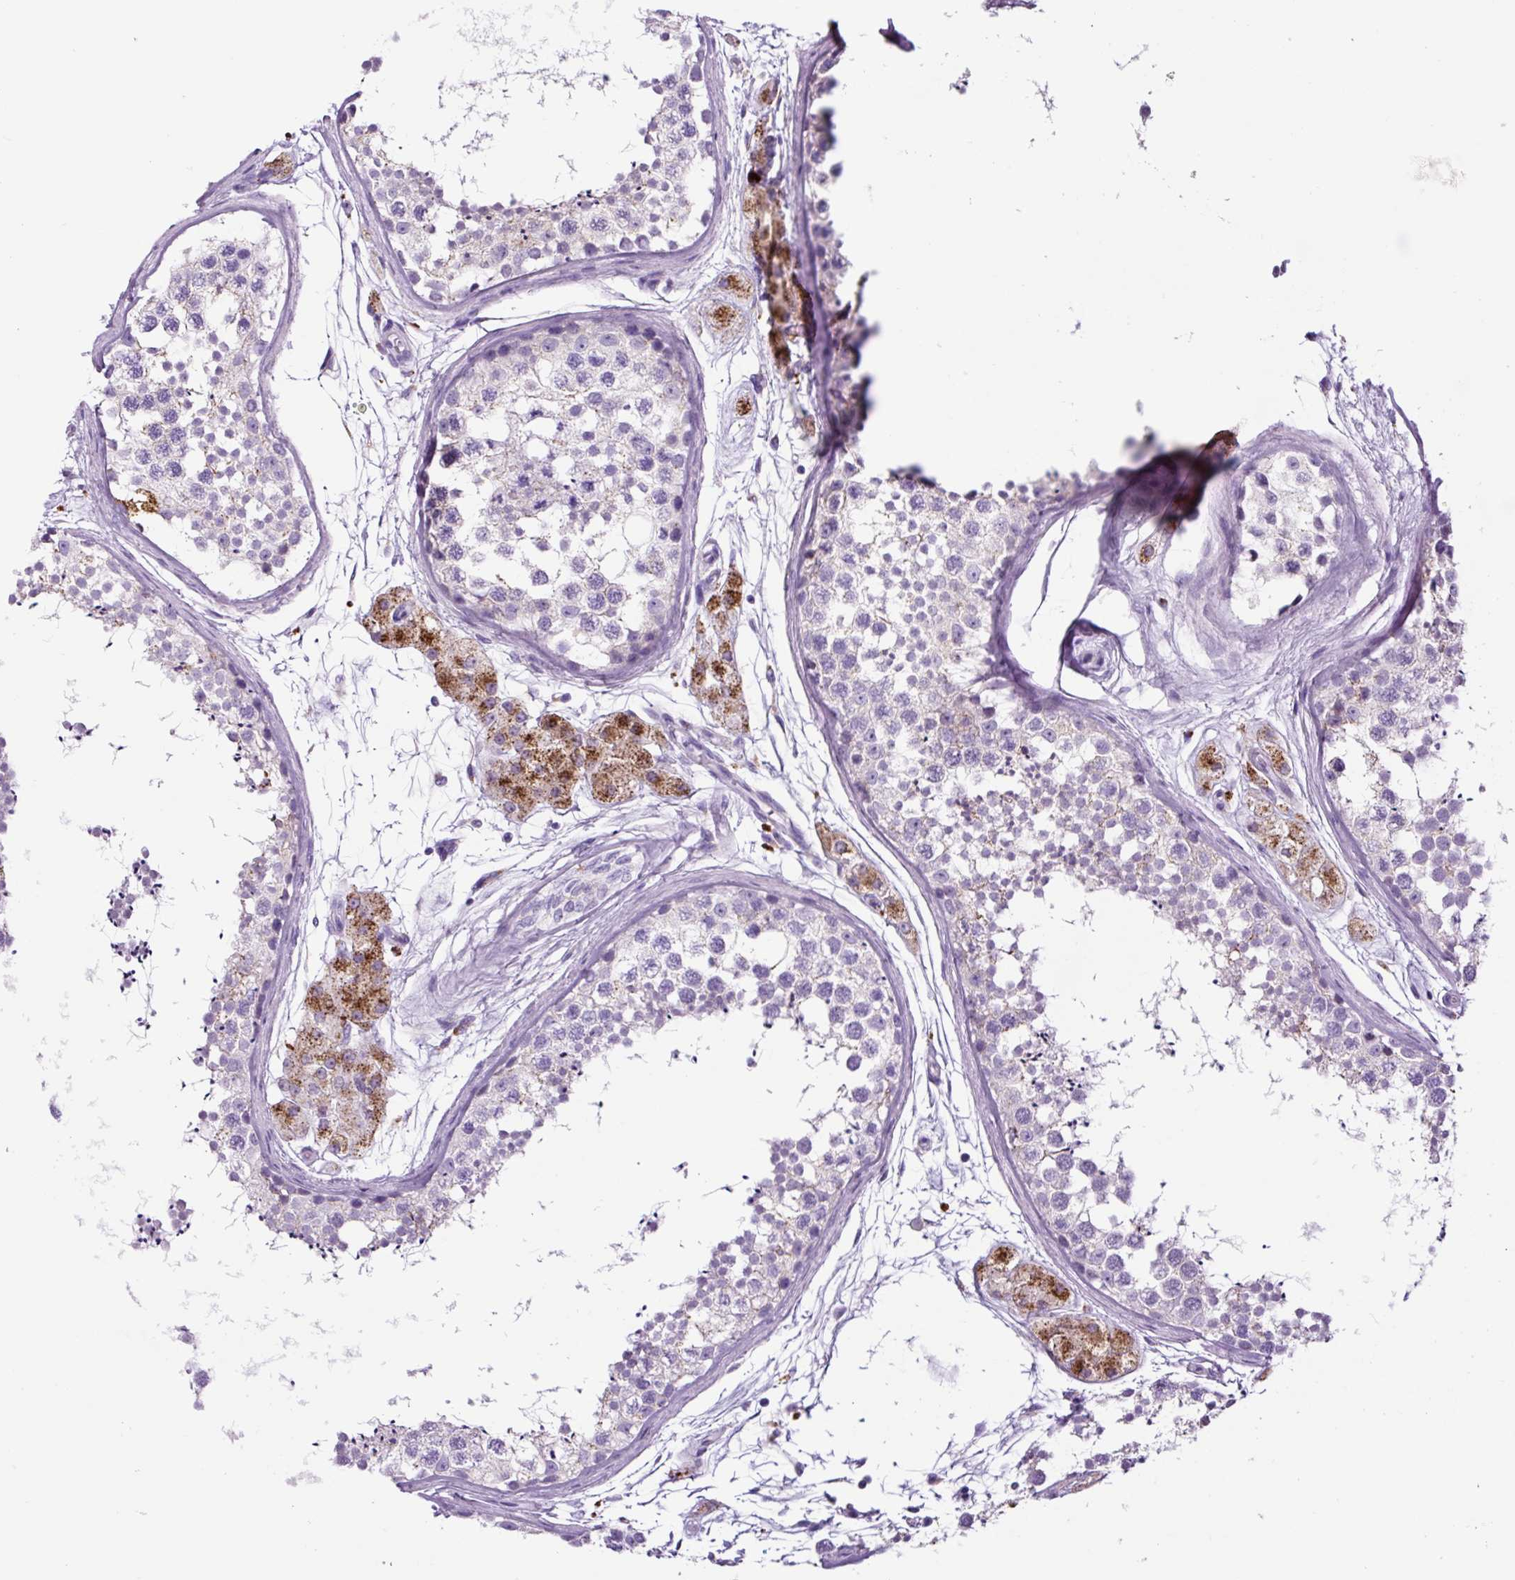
{"staining": {"intensity": "negative", "quantity": "none", "location": "none"}, "tissue": "testis", "cell_type": "Cells in seminiferous ducts", "image_type": "normal", "snomed": [{"axis": "morphology", "description": "Normal tissue, NOS"}, {"axis": "topography", "description": "Testis"}], "caption": "Immunohistochemistry (IHC) image of unremarkable testis stained for a protein (brown), which exhibits no staining in cells in seminiferous ducts.", "gene": "LCN10", "patient": {"sex": "male", "age": 56}}